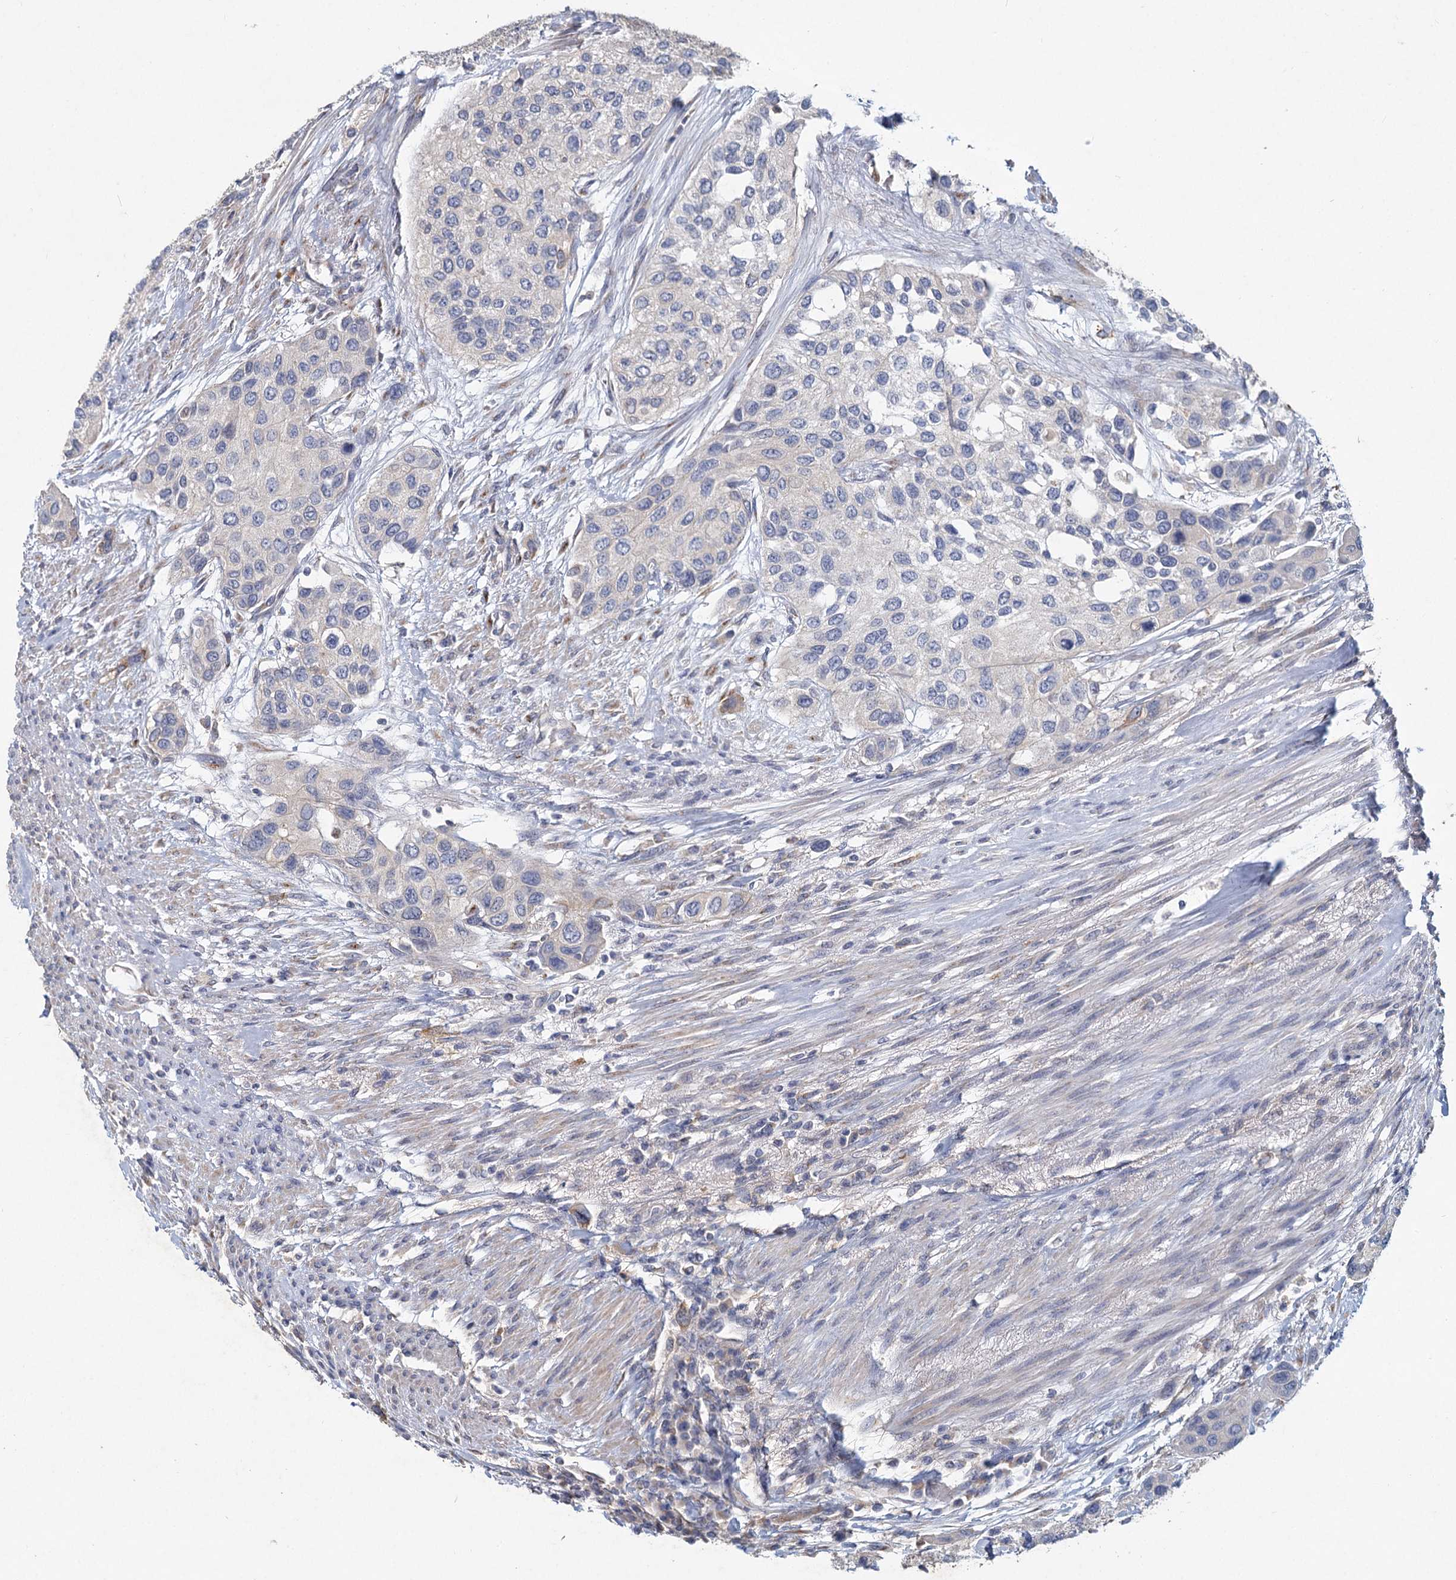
{"staining": {"intensity": "negative", "quantity": "none", "location": "none"}, "tissue": "urothelial cancer", "cell_type": "Tumor cells", "image_type": "cancer", "snomed": [{"axis": "morphology", "description": "Normal tissue, NOS"}, {"axis": "morphology", "description": "Urothelial carcinoma, High grade"}, {"axis": "topography", "description": "Vascular tissue"}, {"axis": "topography", "description": "Urinary bladder"}], "caption": "IHC histopathology image of neoplastic tissue: human high-grade urothelial carcinoma stained with DAB displays no significant protein staining in tumor cells. (DAB (3,3'-diaminobenzidine) immunohistochemistry visualized using brightfield microscopy, high magnification).", "gene": "HES2", "patient": {"sex": "female", "age": 56}}